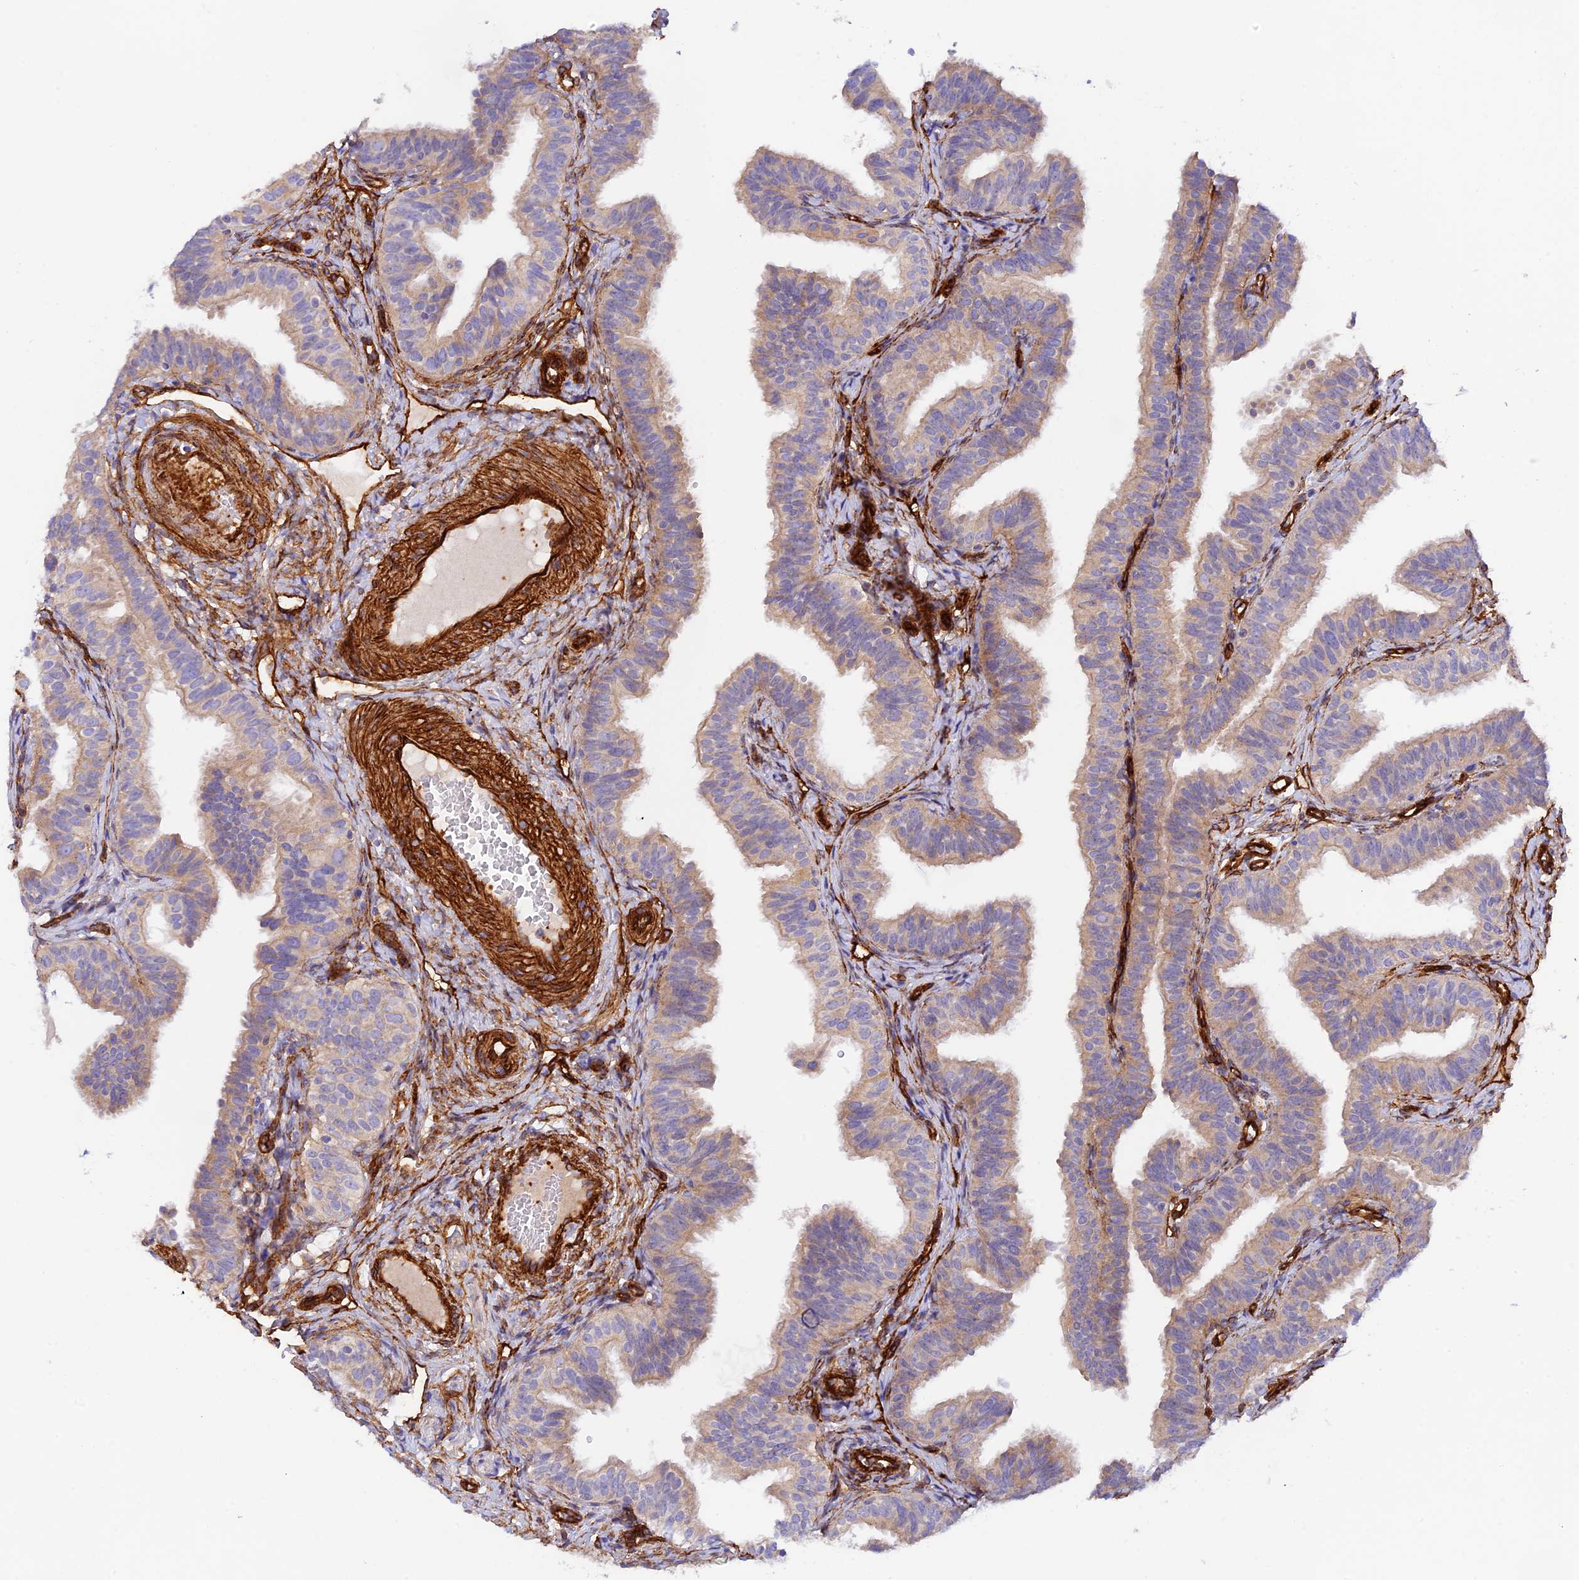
{"staining": {"intensity": "weak", "quantity": "25%-75%", "location": "cytoplasmic/membranous"}, "tissue": "fallopian tube", "cell_type": "Glandular cells", "image_type": "normal", "snomed": [{"axis": "morphology", "description": "Normal tissue, NOS"}, {"axis": "topography", "description": "Fallopian tube"}], "caption": "Immunohistochemistry (IHC) of normal fallopian tube exhibits low levels of weak cytoplasmic/membranous expression in approximately 25%-75% of glandular cells.", "gene": "MYO9A", "patient": {"sex": "female", "age": 35}}